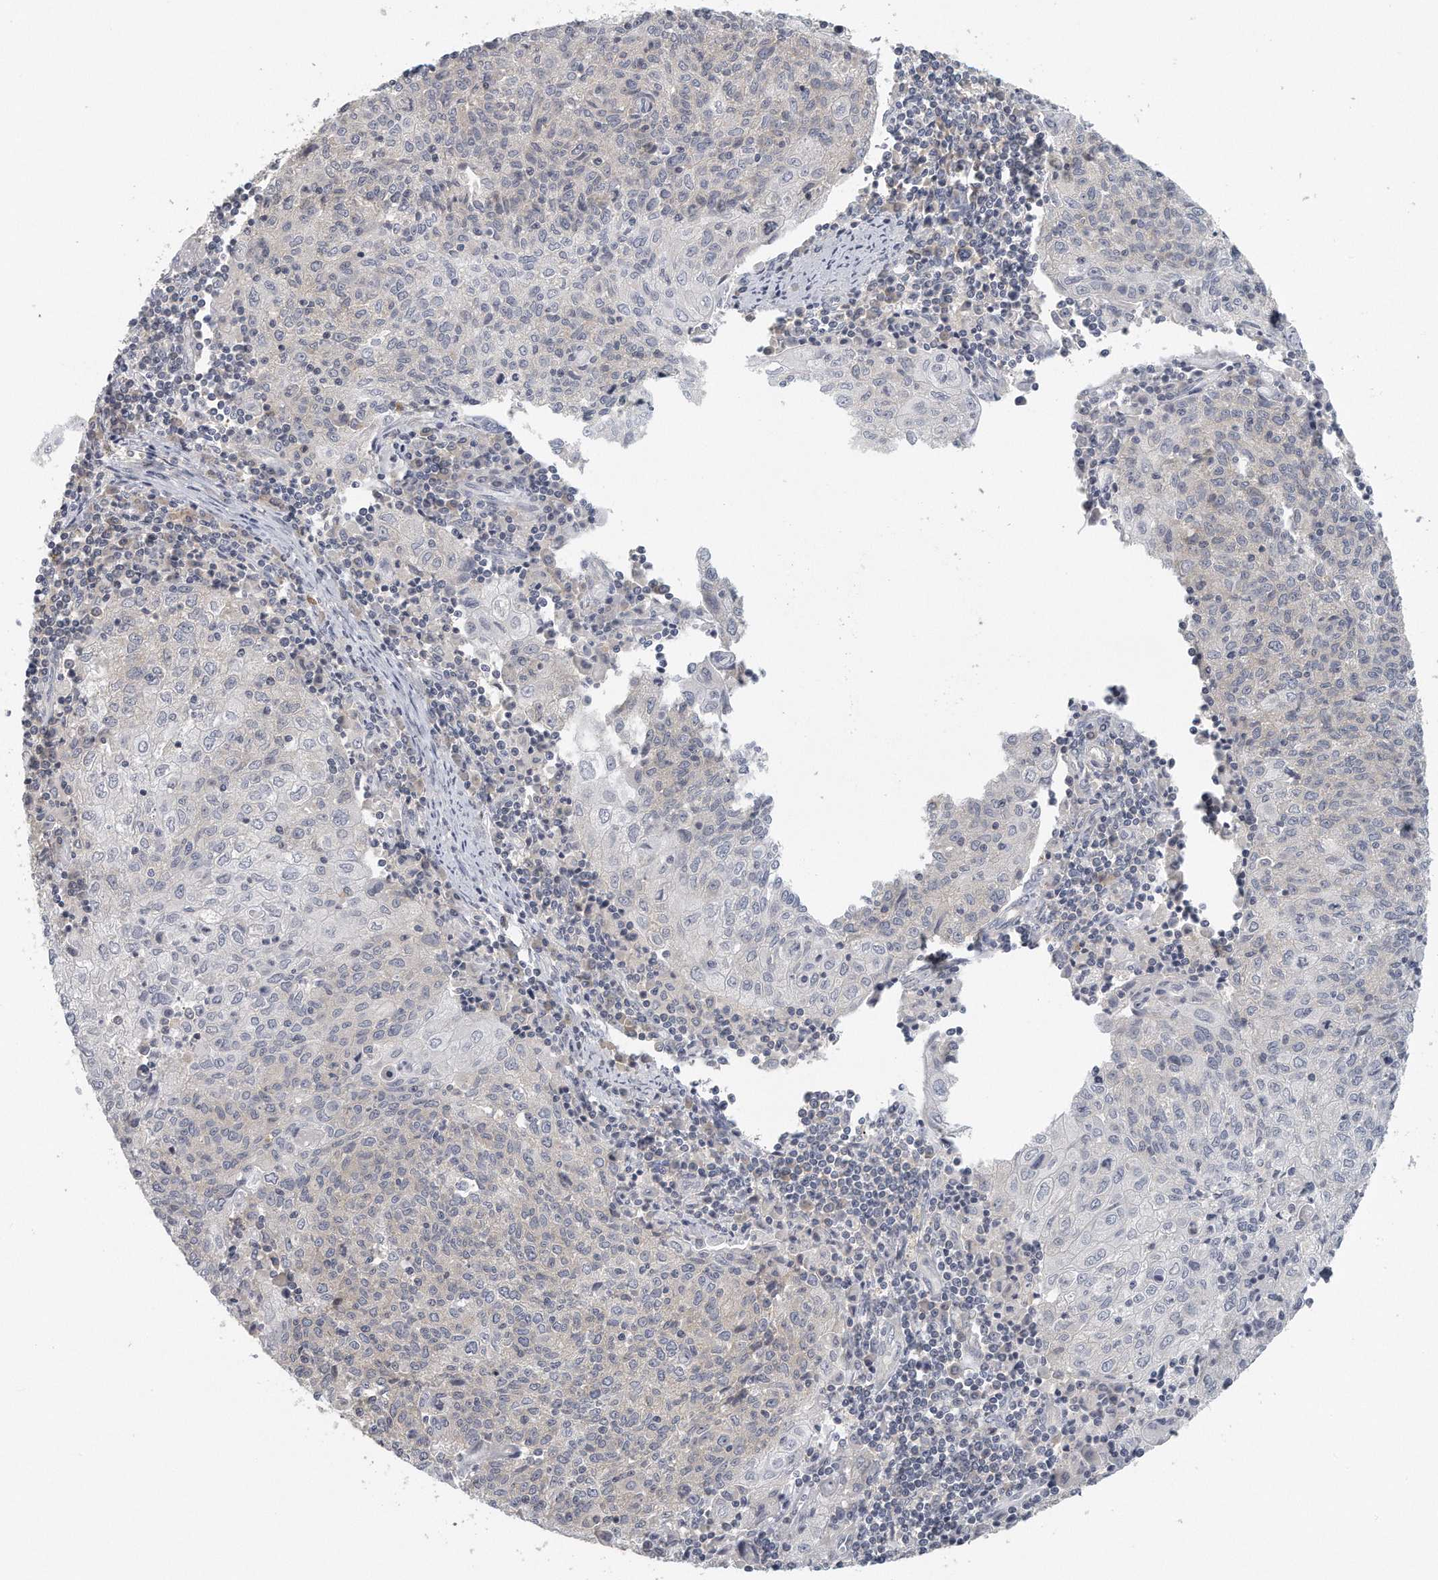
{"staining": {"intensity": "negative", "quantity": "none", "location": "none"}, "tissue": "cervical cancer", "cell_type": "Tumor cells", "image_type": "cancer", "snomed": [{"axis": "morphology", "description": "Squamous cell carcinoma, NOS"}, {"axis": "topography", "description": "Cervix"}], "caption": "The photomicrograph demonstrates no significant expression in tumor cells of squamous cell carcinoma (cervical).", "gene": "EIF3I", "patient": {"sex": "female", "age": 48}}